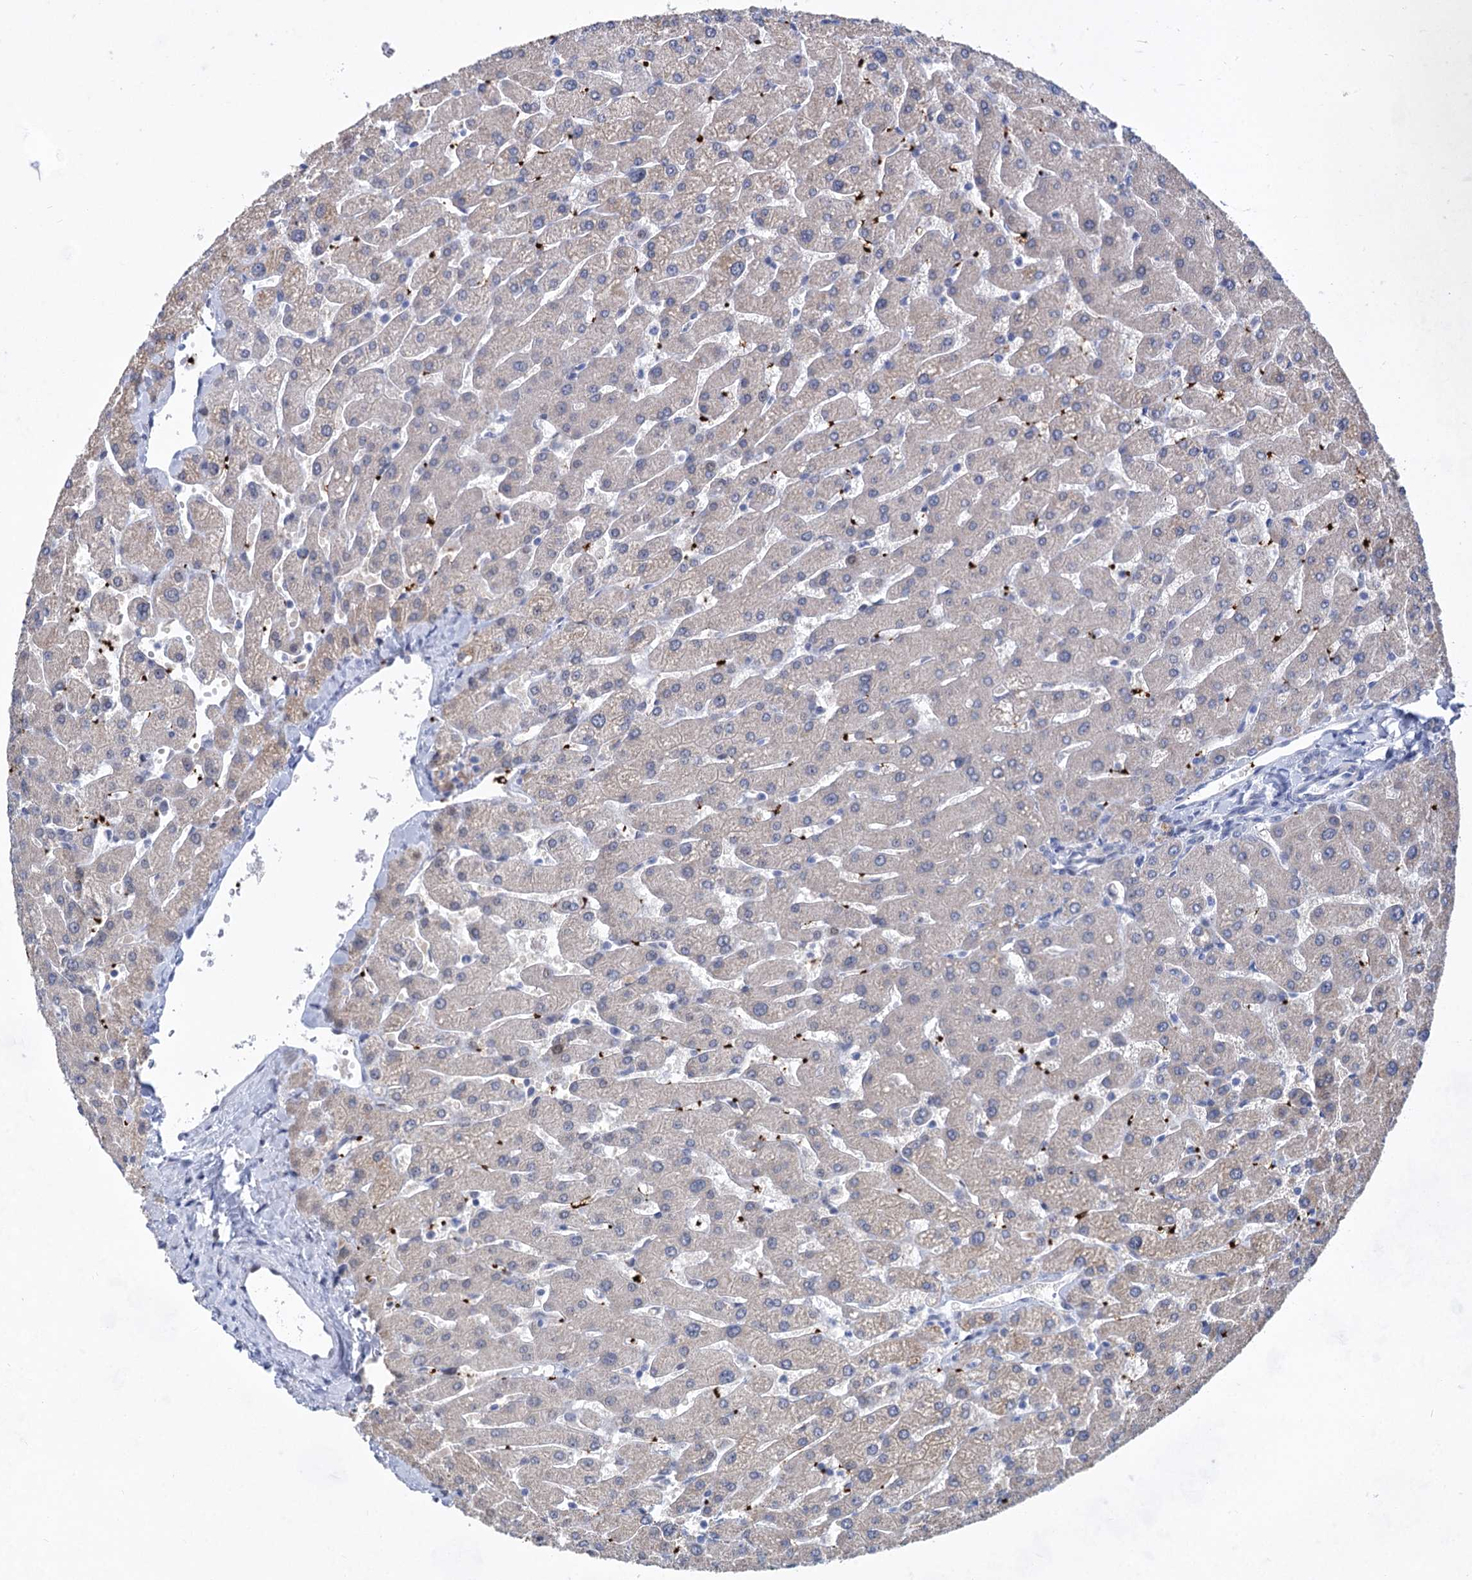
{"staining": {"intensity": "negative", "quantity": "none", "location": "none"}, "tissue": "liver", "cell_type": "Cholangiocytes", "image_type": "normal", "snomed": [{"axis": "morphology", "description": "Normal tissue, NOS"}, {"axis": "topography", "description": "Liver"}], "caption": "Immunohistochemistry (IHC) photomicrograph of normal liver stained for a protein (brown), which displays no expression in cholangiocytes. (DAB immunohistochemistry (IHC) visualized using brightfield microscopy, high magnification).", "gene": "MON2", "patient": {"sex": "male", "age": 55}}